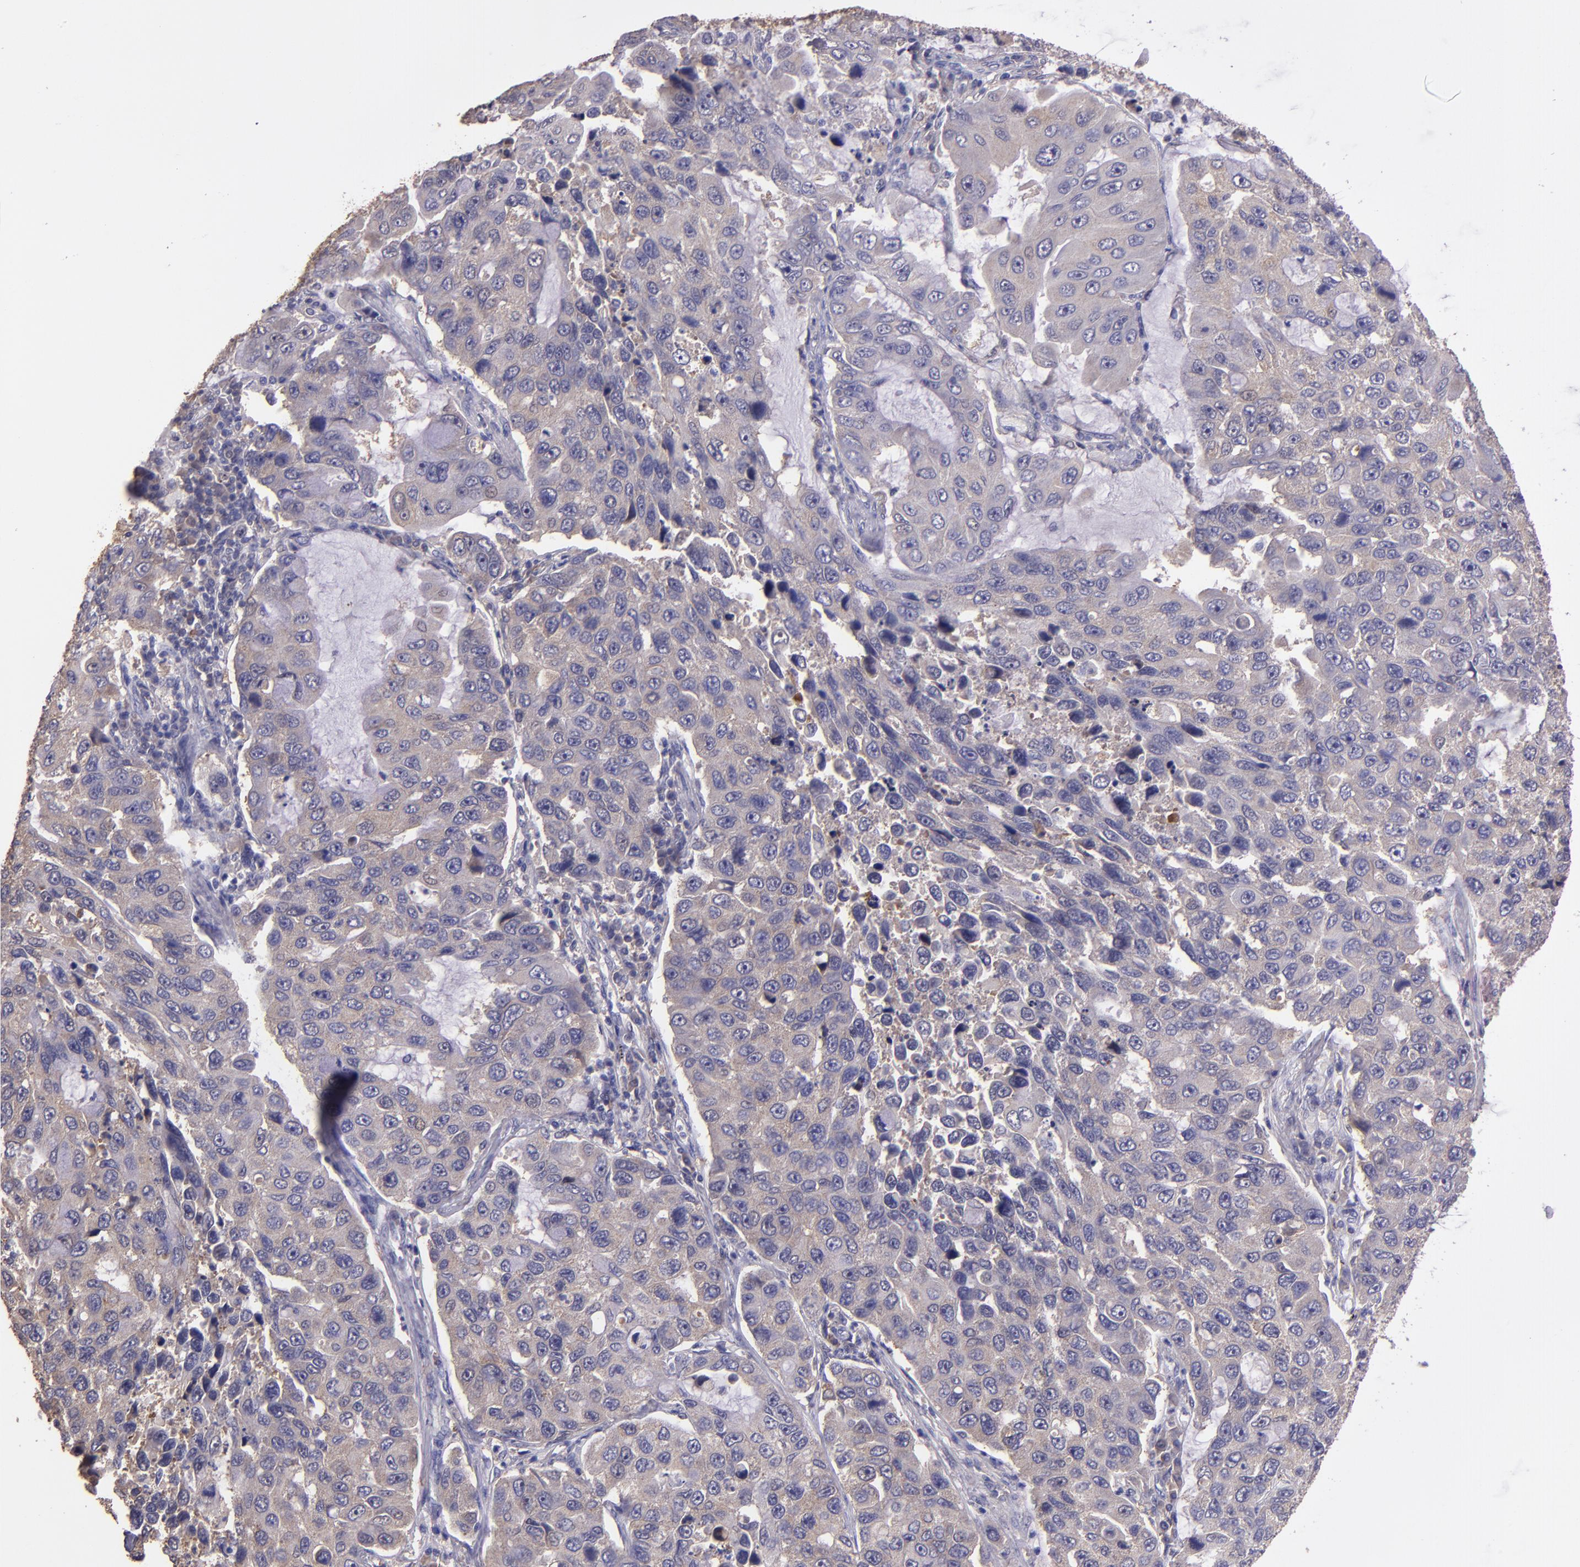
{"staining": {"intensity": "weak", "quantity": "25%-75%", "location": "cytoplasmic/membranous"}, "tissue": "lung cancer", "cell_type": "Tumor cells", "image_type": "cancer", "snomed": [{"axis": "morphology", "description": "Adenocarcinoma, NOS"}, {"axis": "topography", "description": "Lung"}], "caption": "This histopathology image demonstrates immunohistochemistry (IHC) staining of lung cancer, with low weak cytoplasmic/membranous staining in about 25%-75% of tumor cells.", "gene": "PAPPA", "patient": {"sex": "male", "age": 64}}